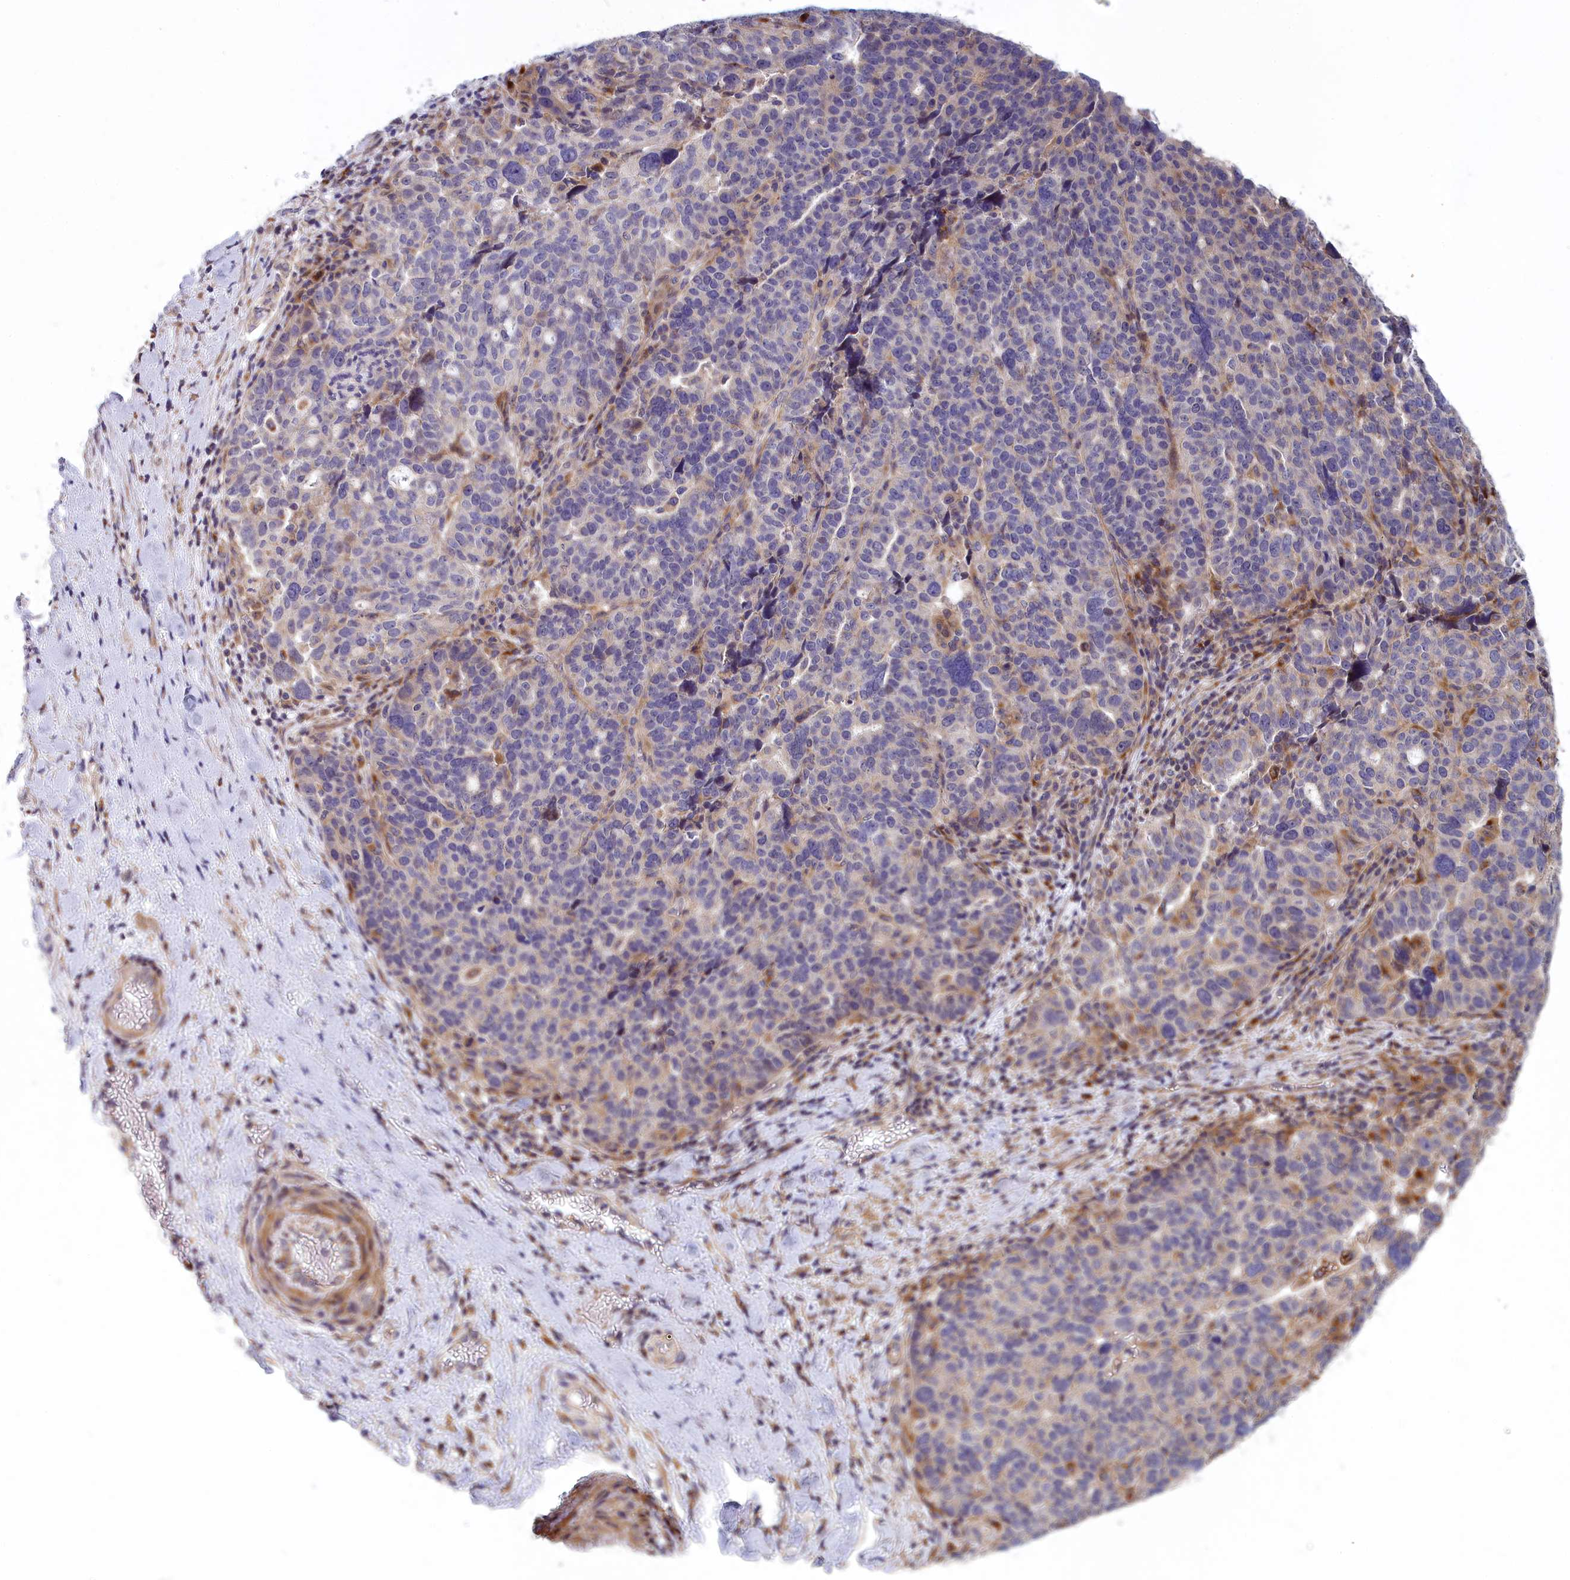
{"staining": {"intensity": "negative", "quantity": "none", "location": "none"}, "tissue": "ovarian cancer", "cell_type": "Tumor cells", "image_type": "cancer", "snomed": [{"axis": "morphology", "description": "Cystadenocarcinoma, serous, NOS"}, {"axis": "topography", "description": "Ovary"}], "caption": "High power microscopy histopathology image of an immunohistochemistry (IHC) micrograph of ovarian serous cystadenocarcinoma, revealing no significant staining in tumor cells.", "gene": "BLTP2", "patient": {"sex": "female", "age": 59}}